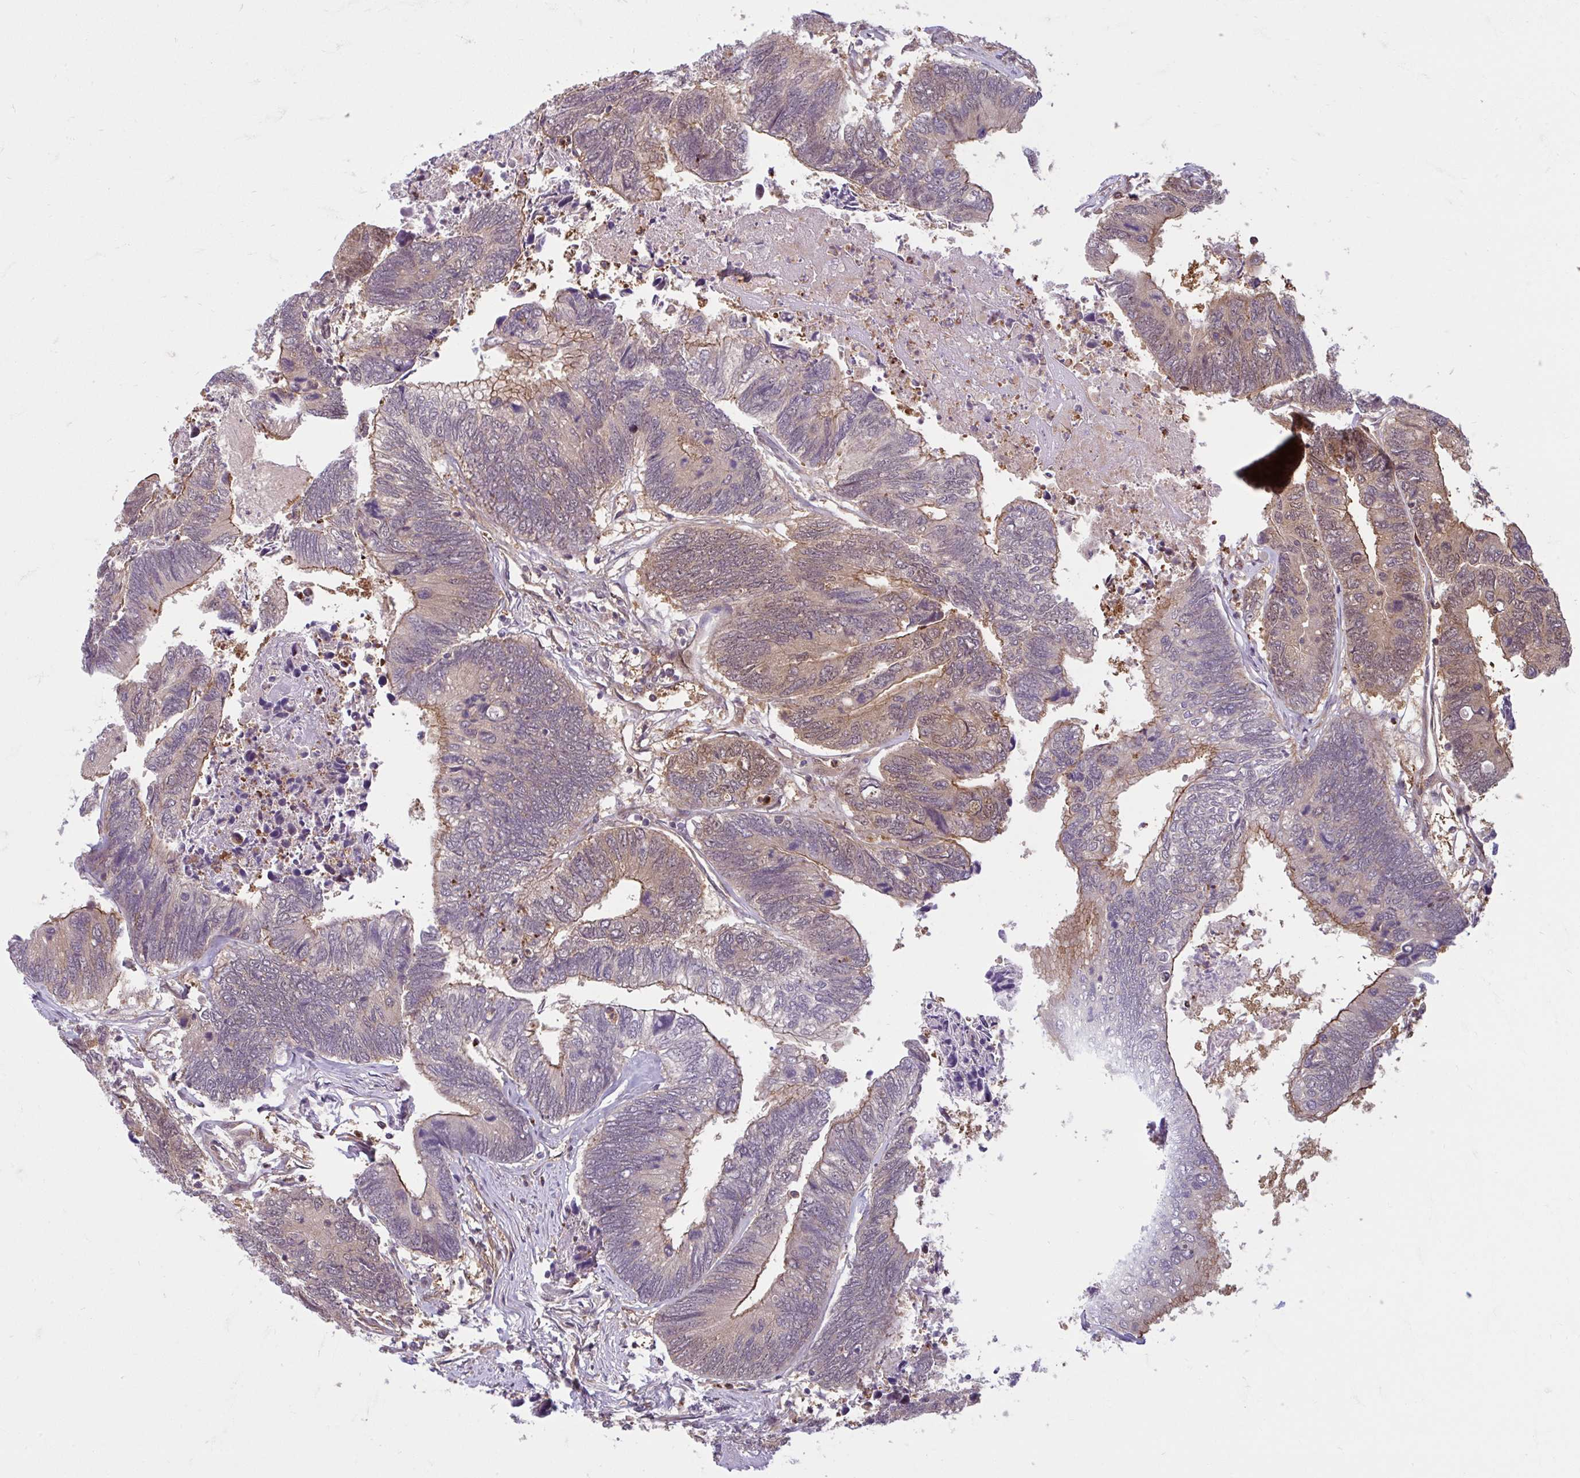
{"staining": {"intensity": "moderate", "quantity": "25%-75%", "location": "cytoplasmic/membranous"}, "tissue": "colorectal cancer", "cell_type": "Tumor cells", "image_type": "cancer", "snomed": [{"axis": "morphology", "description": "Adenocarcinoma, NOS"}, {"axis": "topography", "description": "Colon"}], "caption": "Protein expression analysis of adenocarcinoma (colorectal) exhibits moderate cytoplasmic/membranous staining in approximately 25%-75% of tumor cells.", "gene": "HMBS", "patient": {"sex": "female", "age": 67}}